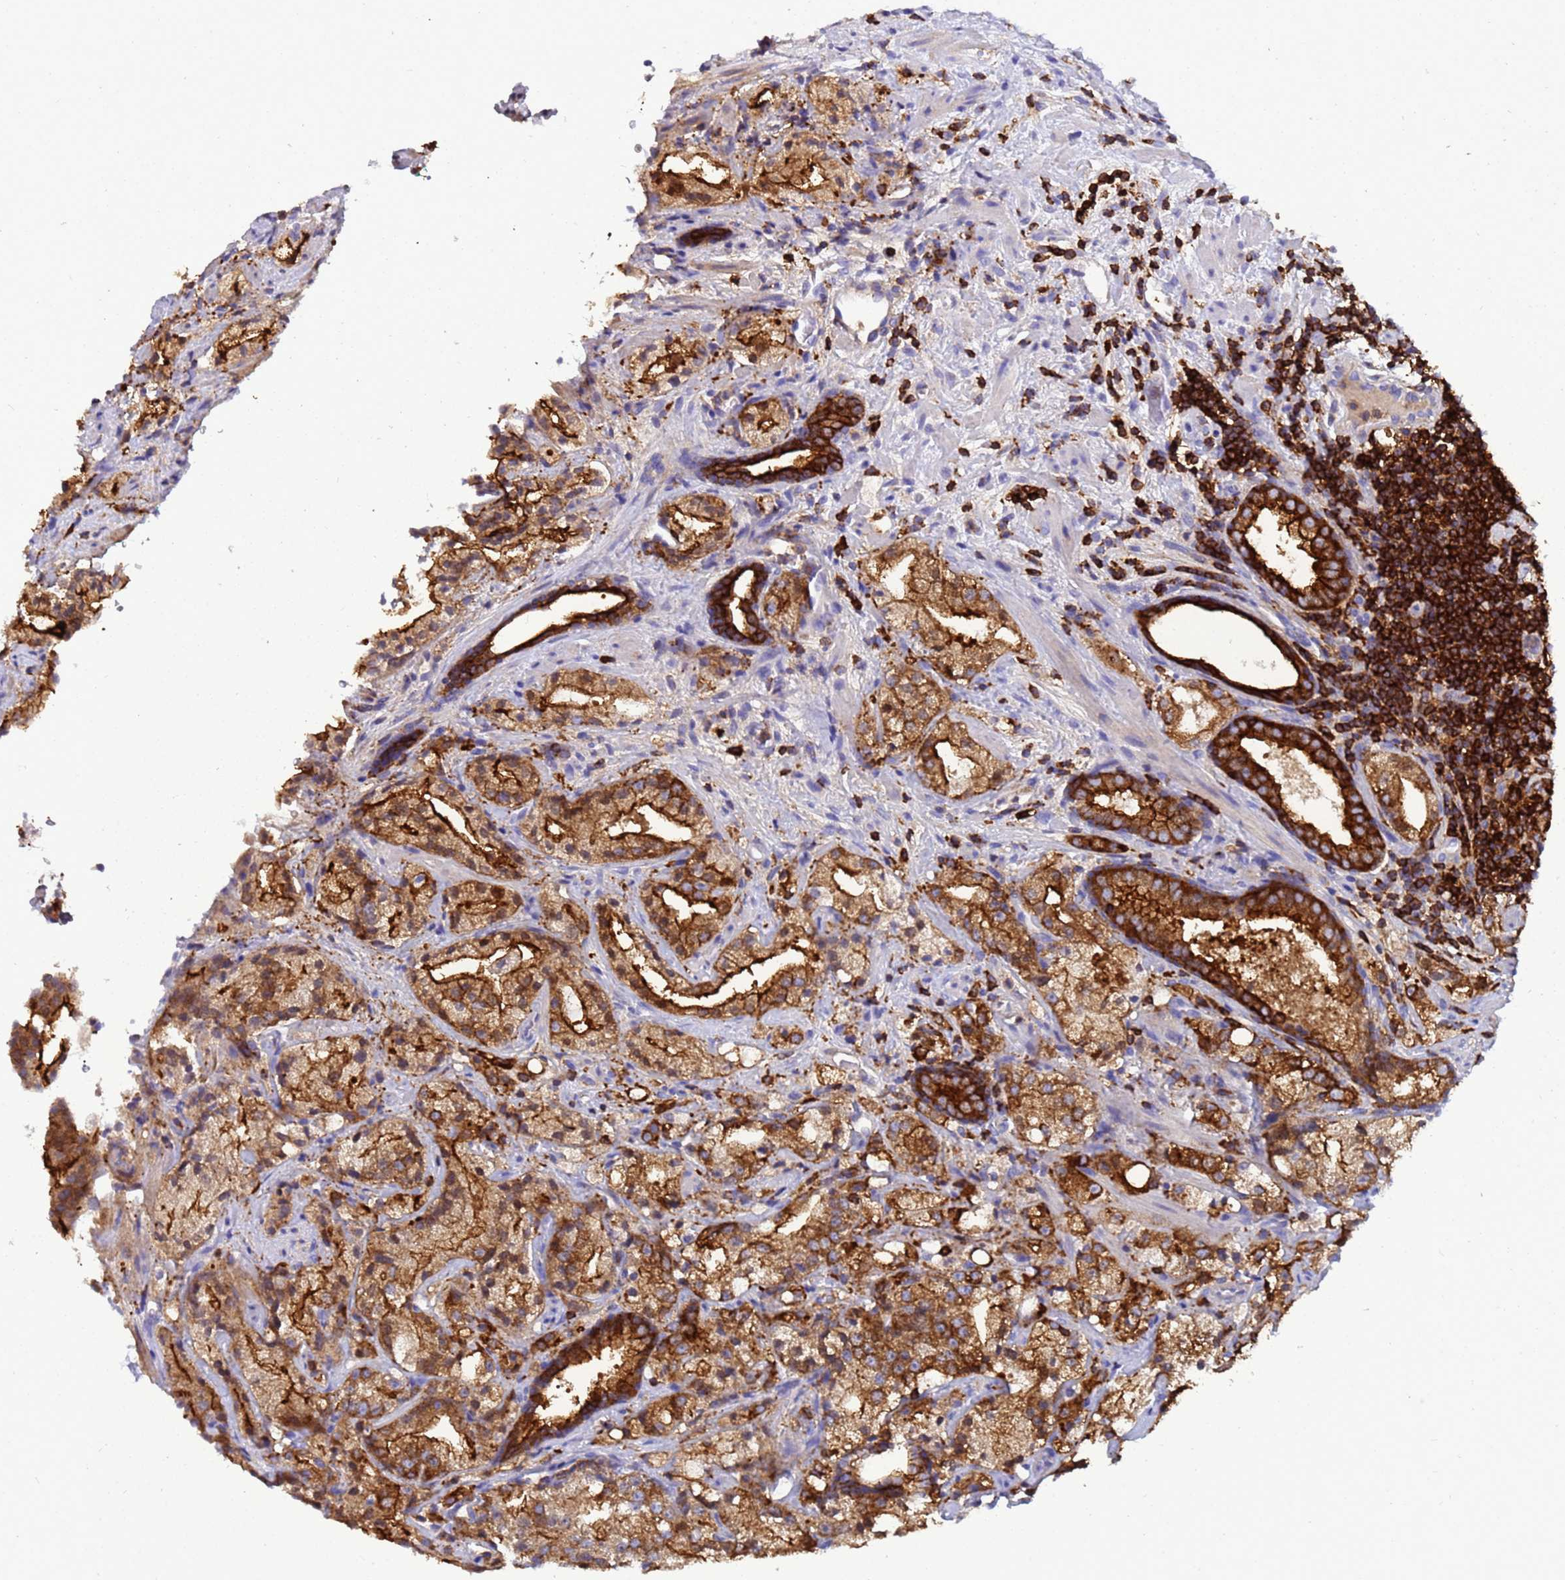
{"staining": {"intensity": "moderate", "quantity": ">75%", "location": "cytoplasmic/membranous"}, "tissue": "prostate cancer", "cell_type": "Tumor cells", "image_type": "cancer", "snomed": [{"axis": "morphology", "description": "Adenocarcinoma, High grade"}, {"axis": "topography", "description": "Prostate"}], "caption": "Prostate cancer tissue shows moderate cytoplasmic/membranous expression in approximately >75% of tumor cells, visualized by immunohistochemistry.", "gene": "EZR", "patient": {"sex": "male", "age": 64}}